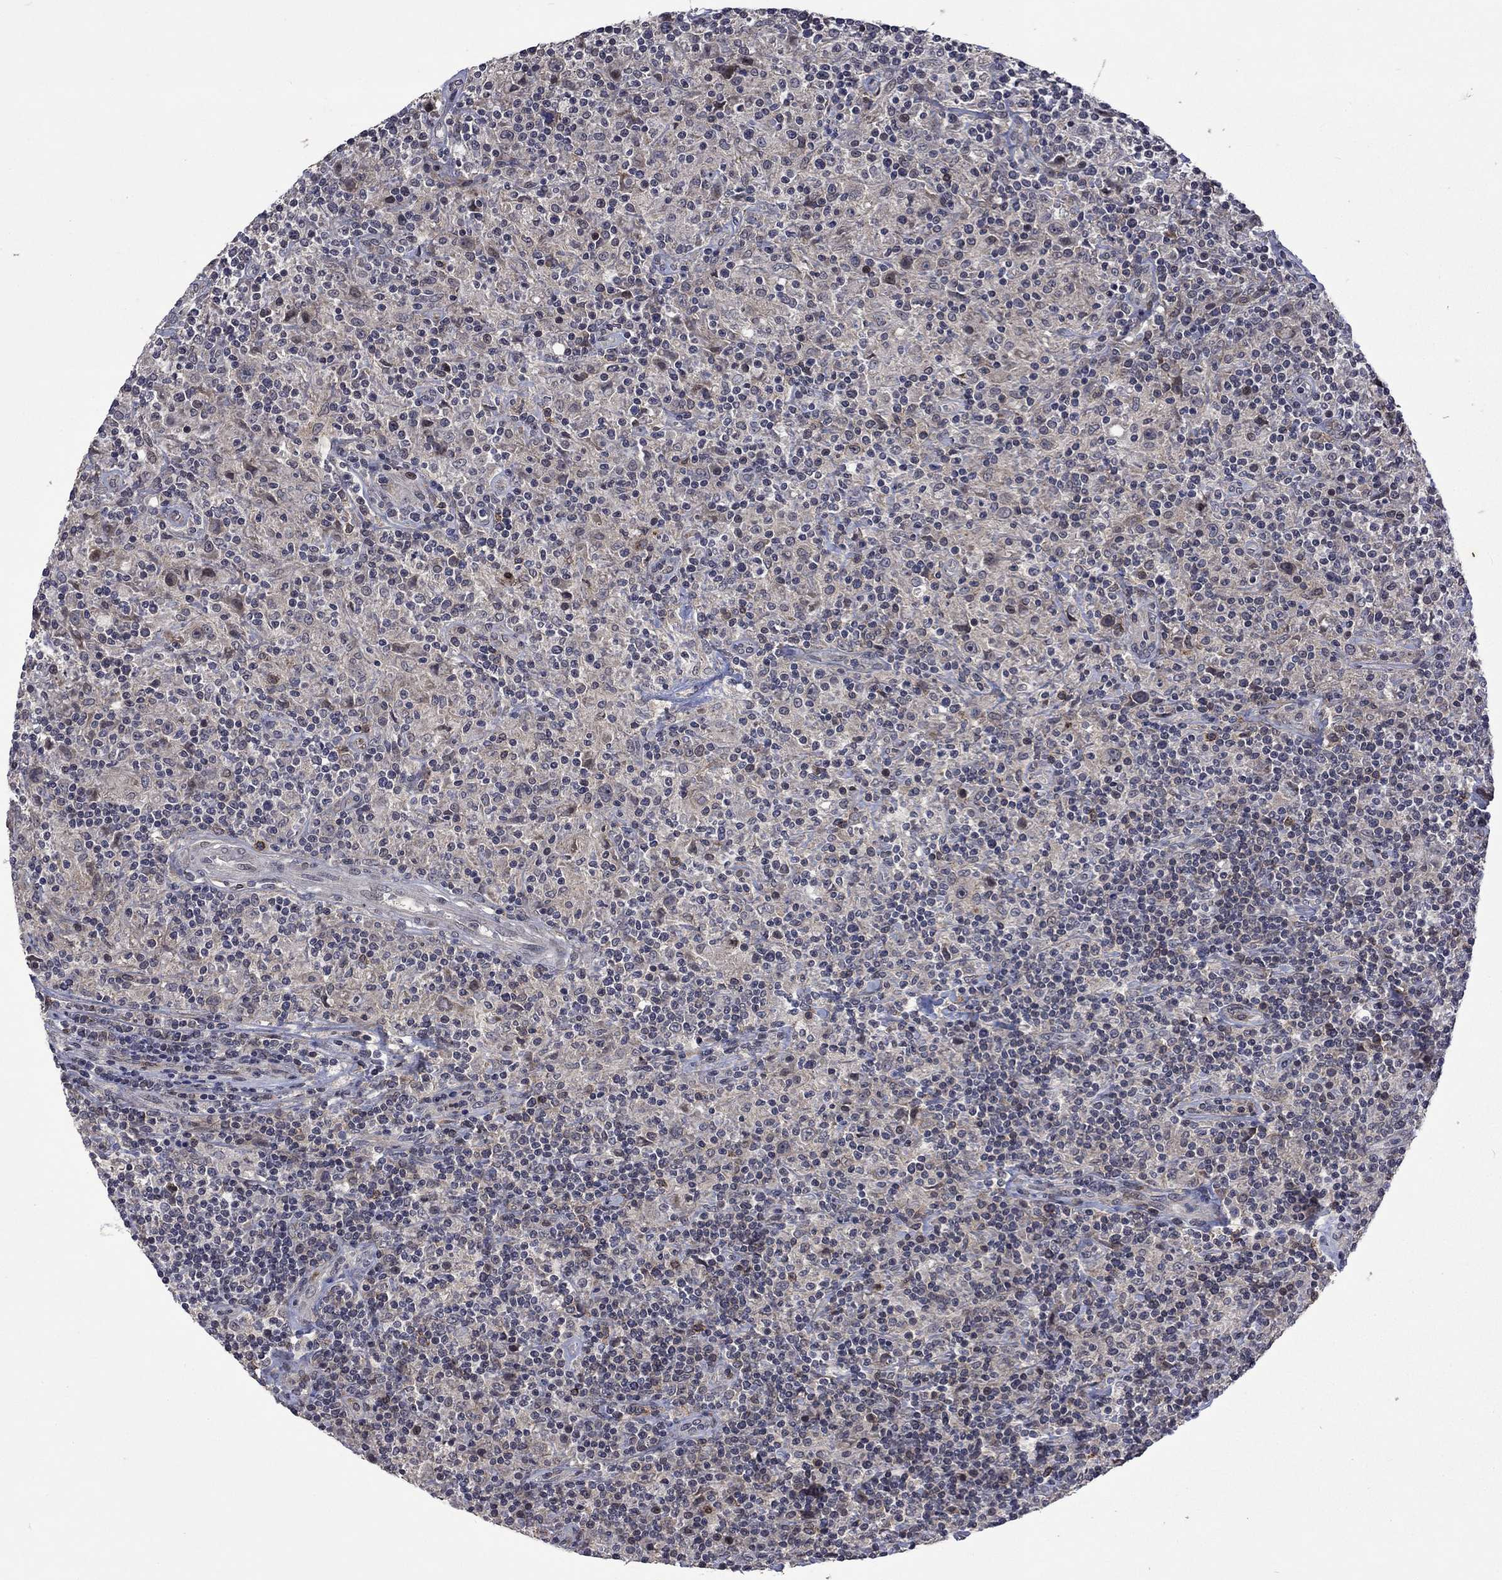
{"staining": {"intensity": "negative", "quantity": "none", "location": "none"}, "tissue": "lymphoma", "cell_type": "Tumor cells", "image_type": "cancer", "snomed": [{"axis": "morphology", "description": "Hodgkin's disease, NOS"}, {"axis": "topography", "description": "Lymph node"}], "caption": "Immunohistochemistry (IHC) of Hodgkin's disease demonstrates no positivity in tumor cells.", "gene": "PPP1R9A", "patient": {"sex": "male", "age": 70}}